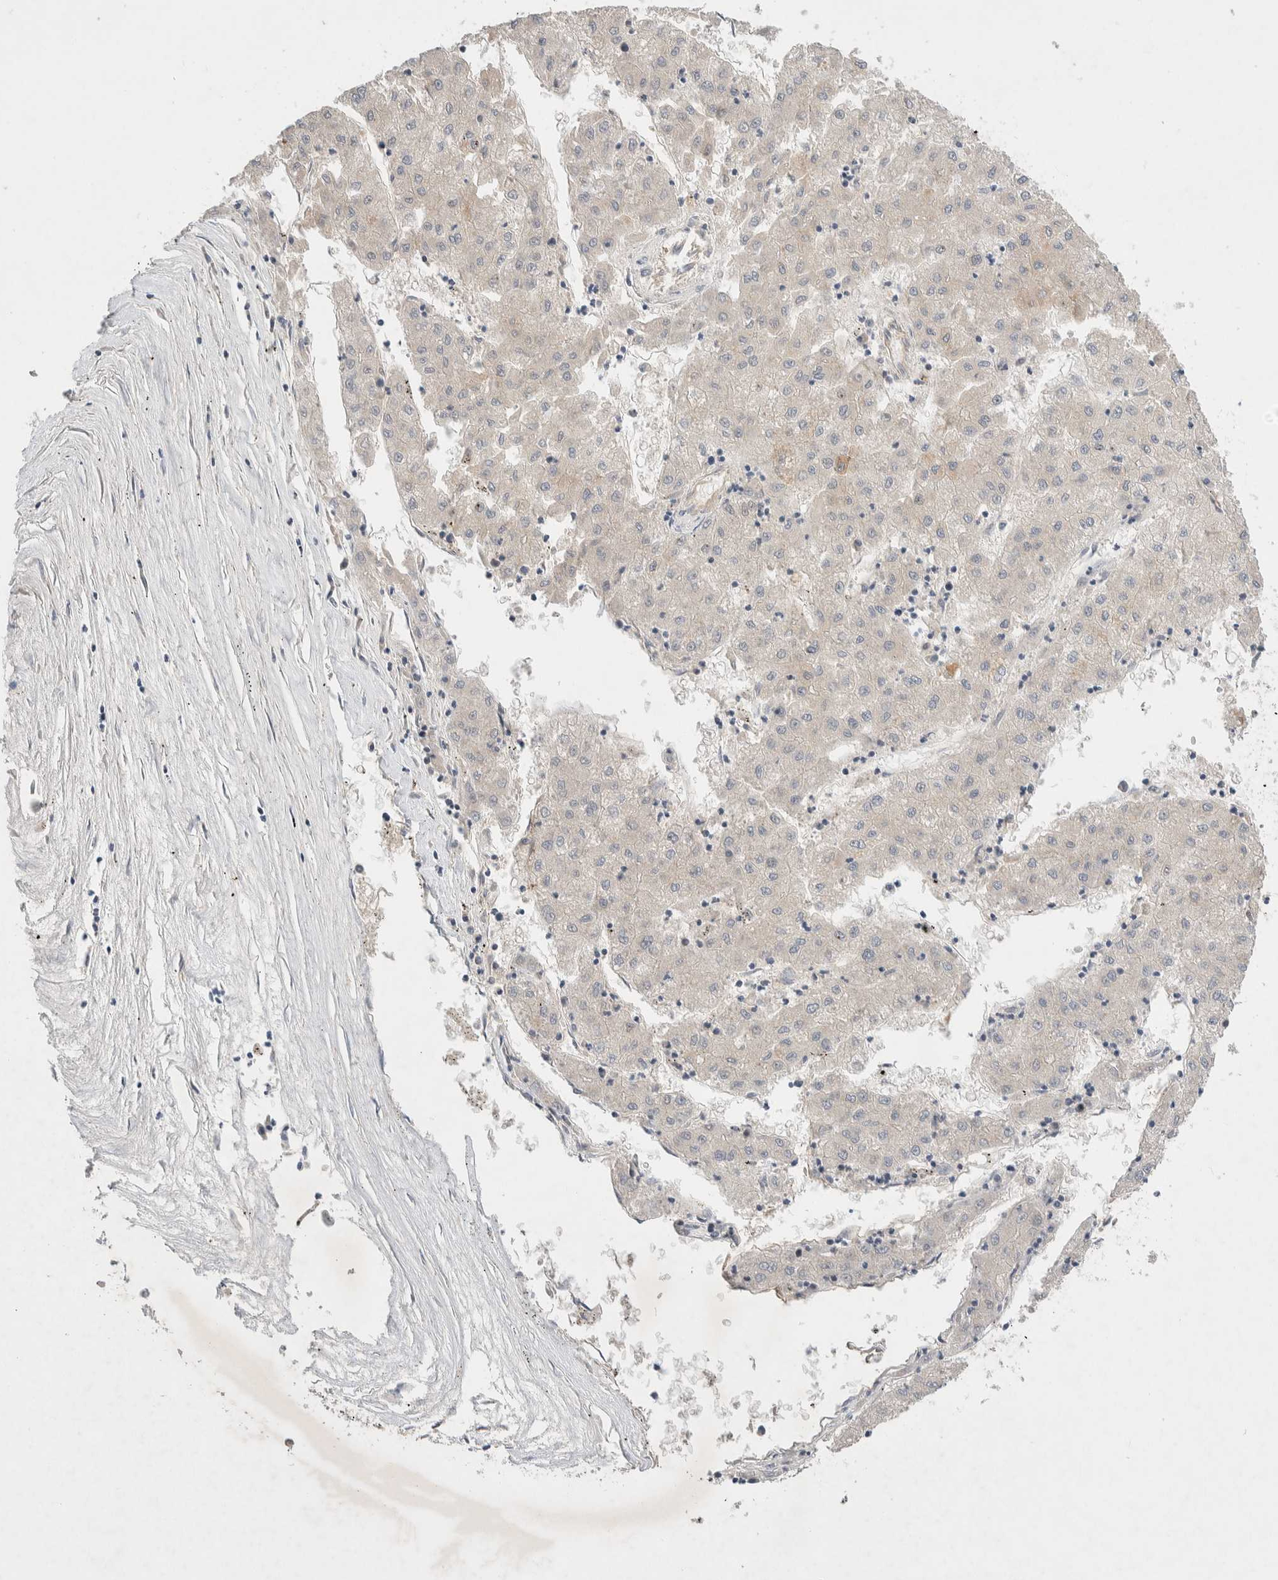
{"staining": {"intensity": "weak", "quantity": "<25%", "location": "cytoplasmic/membranous"}, "tissue": "liver cancer", "cell_type": "Tumor cells", "image_type": "cancer", "snomed": [{"axis": "morphology", "description": "Carcinoma, Hepatocellular, NOS"}, {"axis": "topography", "description": "Liver"}], "caption": "This micrograph is of hepatocellular carcinoma (liver) stained with immunohistochemistry to label a protein in brown with the nuclei are counter-stained blue. There is no positivity in tumor cells.", "gene": "ZNF704", "patient": {"sex": "male", "age": 72}}